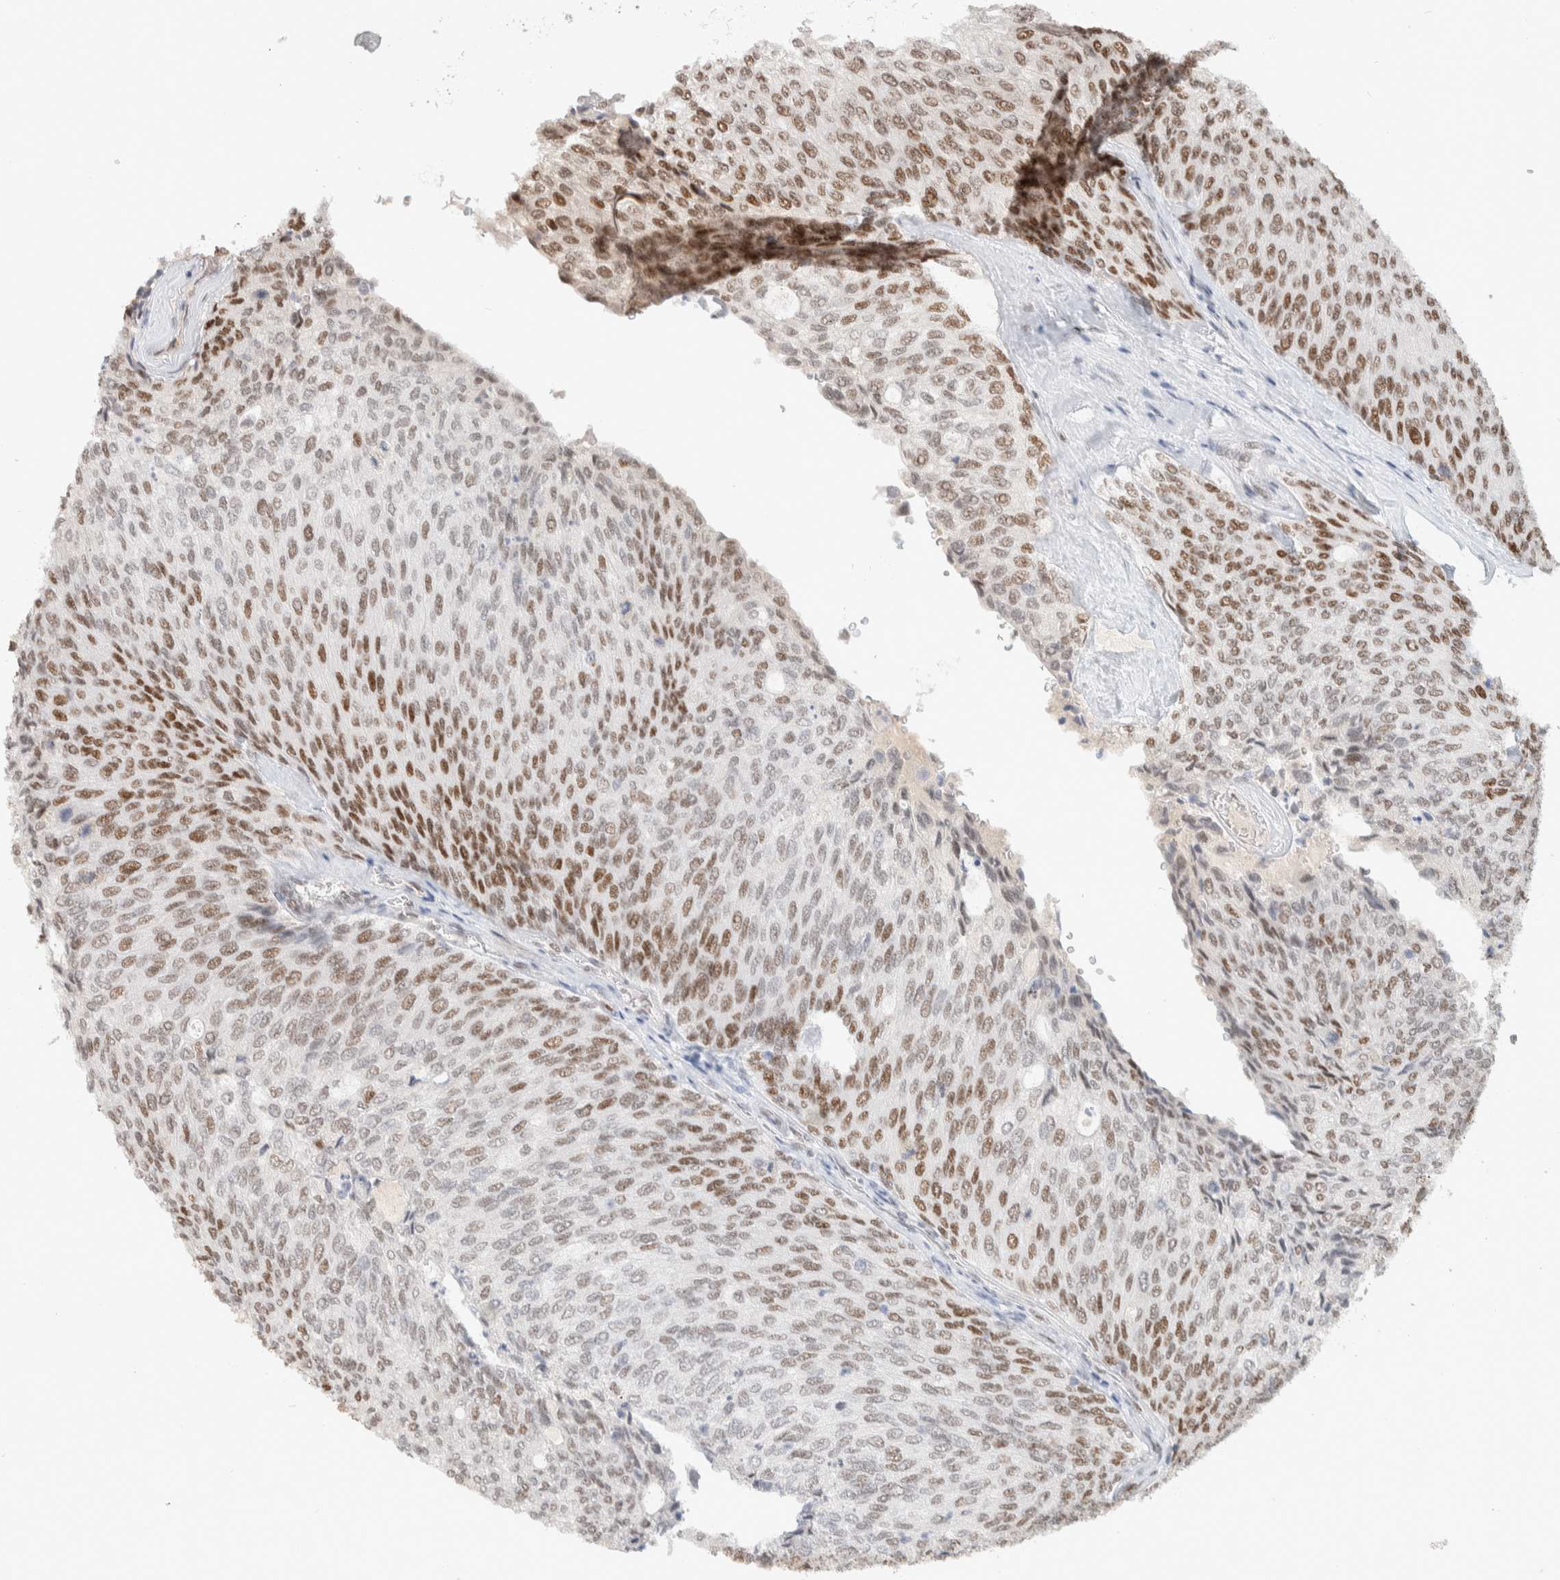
{"staining": {"intensity": "moderate", "quantity": ">75%", "location": "nuclear"}, "tissue": "urothelial cancer", "cell_type": "Tumor cells", "image_type": "cancer", "snomed": [{"axis": "morphology", "description": "Urothelial carcinoma, Low grade"}, {"axis": "topography", "description": "Urinary bladder"}], "caption": "Protein expression analysis of human low-grade urothelial carcinoma reveals moderate nuclear staining in approximately >75% of tumor cells.", "gene": "PUS7", "patient": {"sex": "female", "age": 79}}